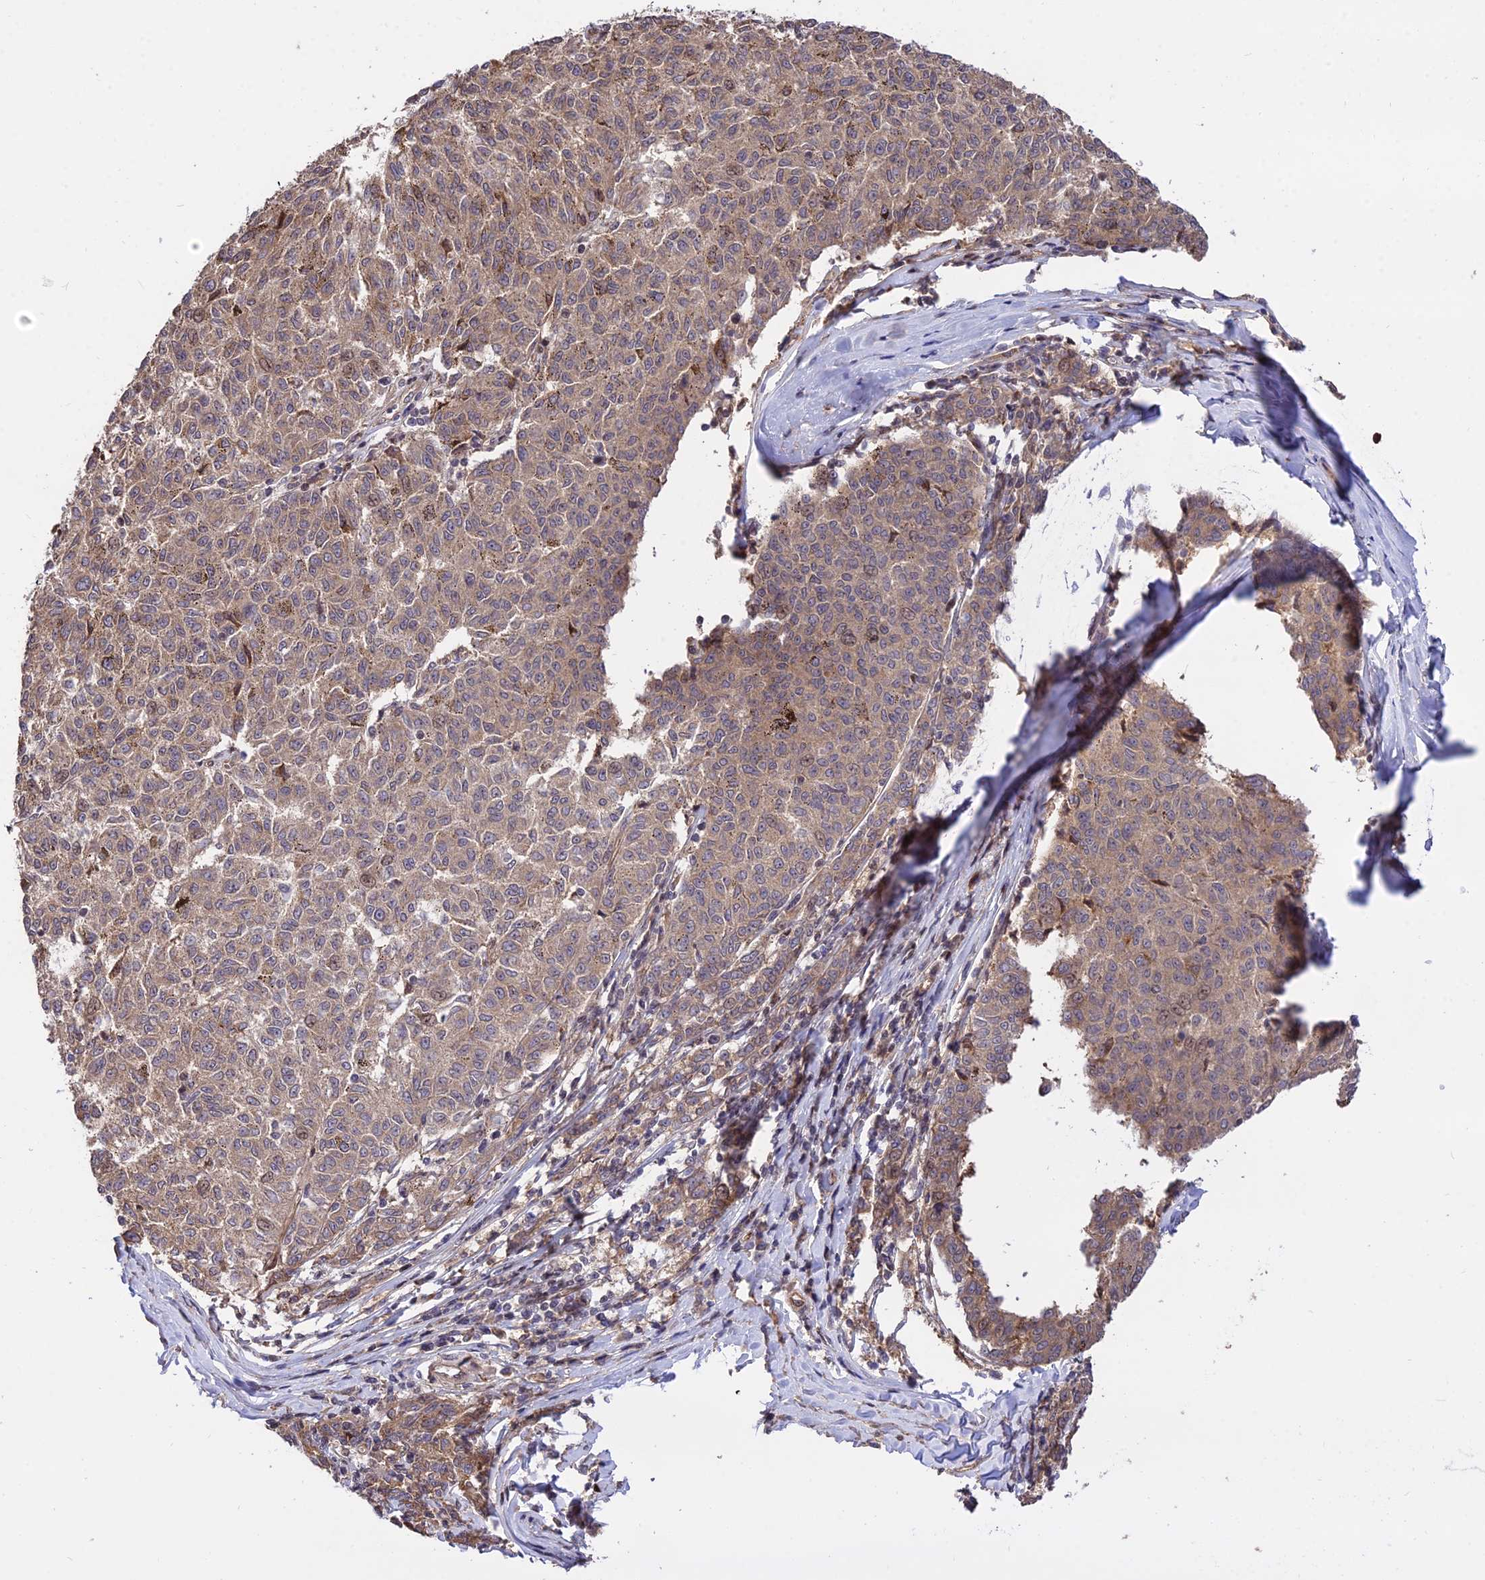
{"staining": {"intensity": "moderate", "quantity": ">75%", "location": "cytoplasmic/membranous"}, "tissue": "melanoma", "cell_type": "Tumor cells", "image_type": "cancer", "snomed": [{"axis": "morphology", "description": "Malignant melanoma, NOS"}, {"axis": "topography", "description": "Skin"}], "caption": "Tumor cells demonstrate medium levels of moderate cytoplasmic/membranous expression in approximately >75% of cells in human melanoma. Using DAB (3,3'-diaminobenzidine) (brown) and hematoxylin (blue) stains, captured at high magnification using brightfield microscopy.", "gene": "SMG6", "patient": {"sex": "female", "age": 72}}